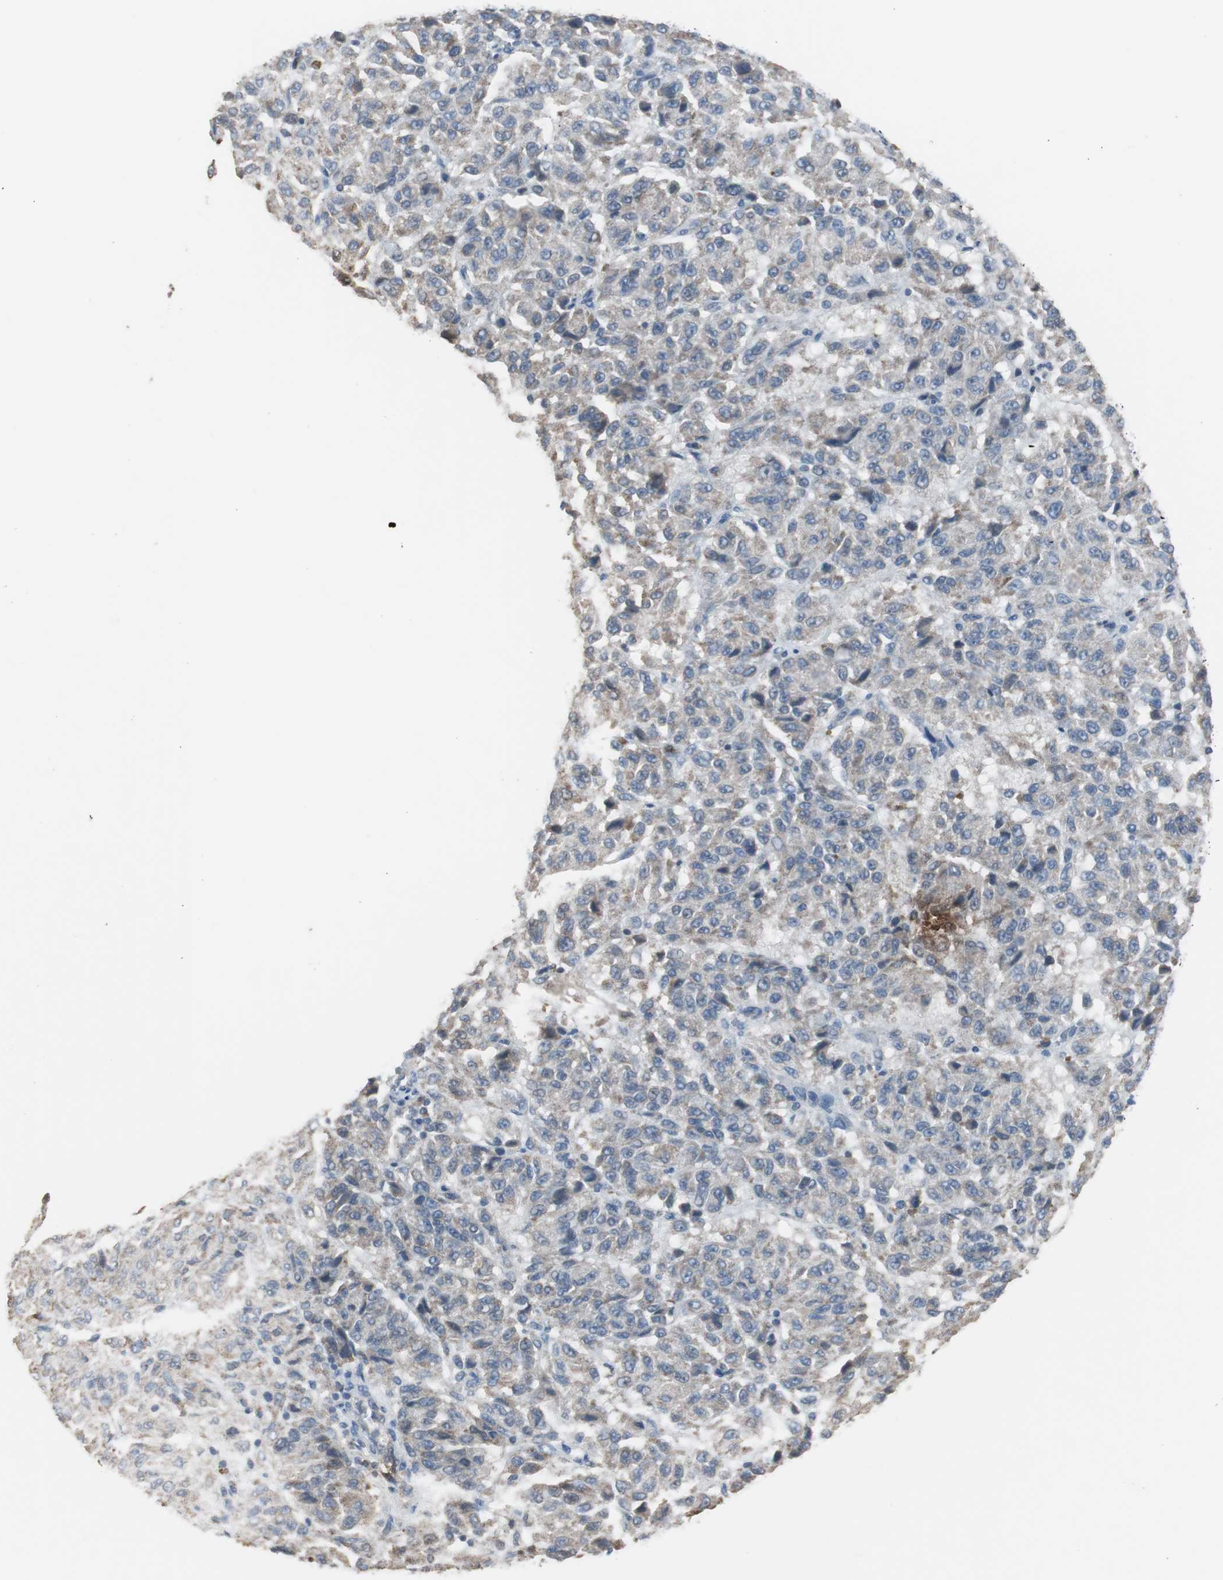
{"staining": {"intensity": "weak", "quantity": "<25%", "location": "cytoplasmic/membranous"}, "tissue": "melanoma", "cell_type": "Tumor cells", "image_type": "cancer", "snomed": [{"axis": "morphology", "description": "Malignant melanoma, Metastatic site"}, {"axis": "topography", "description": "Lung"}], "caption": "High magnification brightfield microscopy of malignant melanoma (metastatic site) stained with DAB (brown) and counterstained with hematoxylin (blue): tumor cells show no significant expression.", "gene": "TK1", "patient": {"sex": "male", "age": 64}}